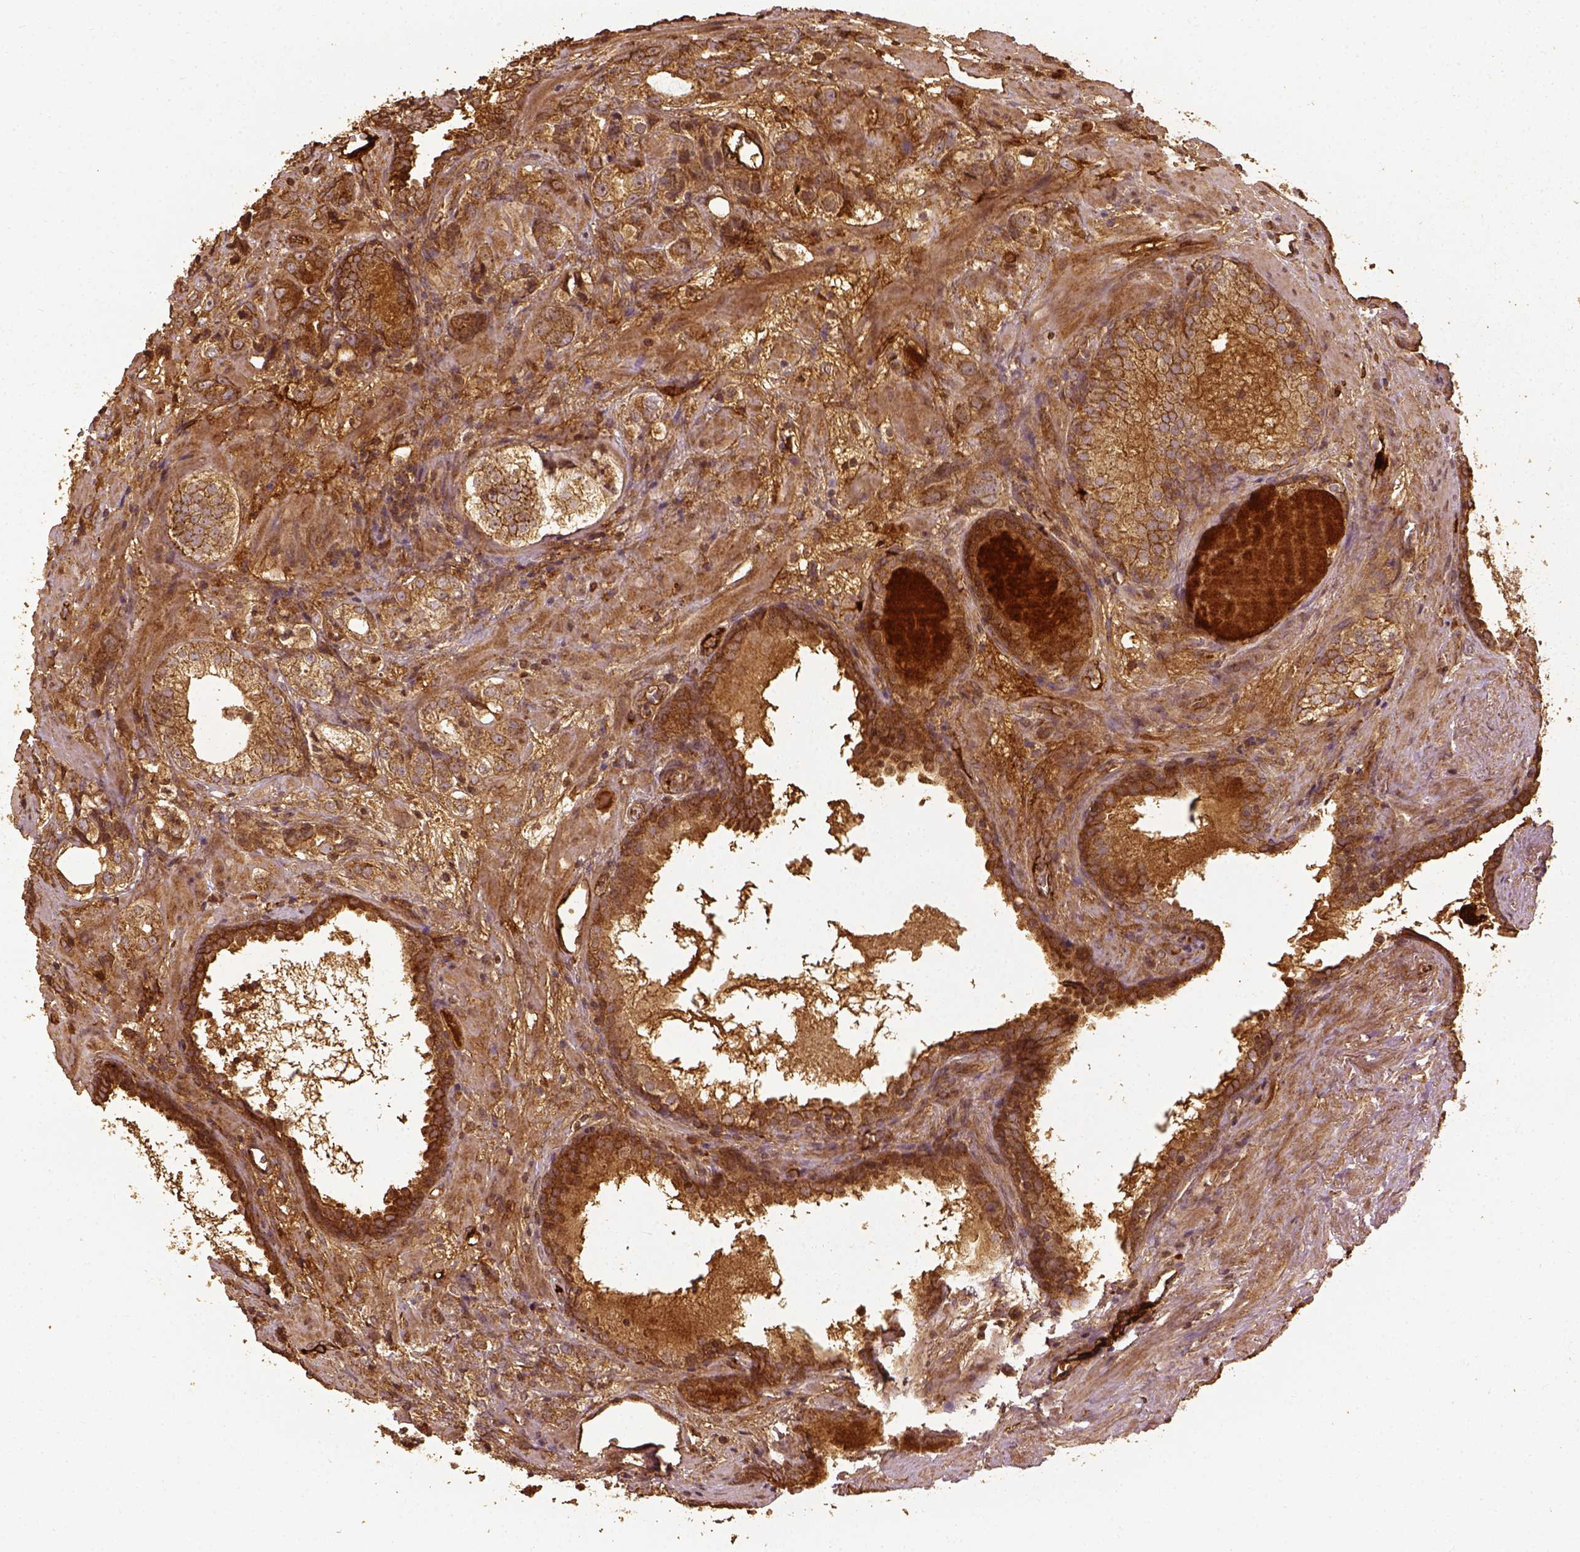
{"staining": {"intensity": "moderate", "quantity": ">75%", "location": "cytoplasmic/membranous"}, "tissue": "prostate cancer", "cell_type": "Tumor cells", "image_type": "cancer", "snomed": [{"axis": "morphology", "description": "Adenocarcinoma, NOS"}, {"axis": "topography", "description": "Prostate and seminal vesicle, NOS"}], "caption": "There is medium levels of moderate cytoplasmic/membranous positivity in tumor cells of prostate cancer (adenocarcinoma), as demonstrated by immunohistochemical staining (brown color).", "gene": "VEGFA", "patient": {"sex": "male", "age": 63}}